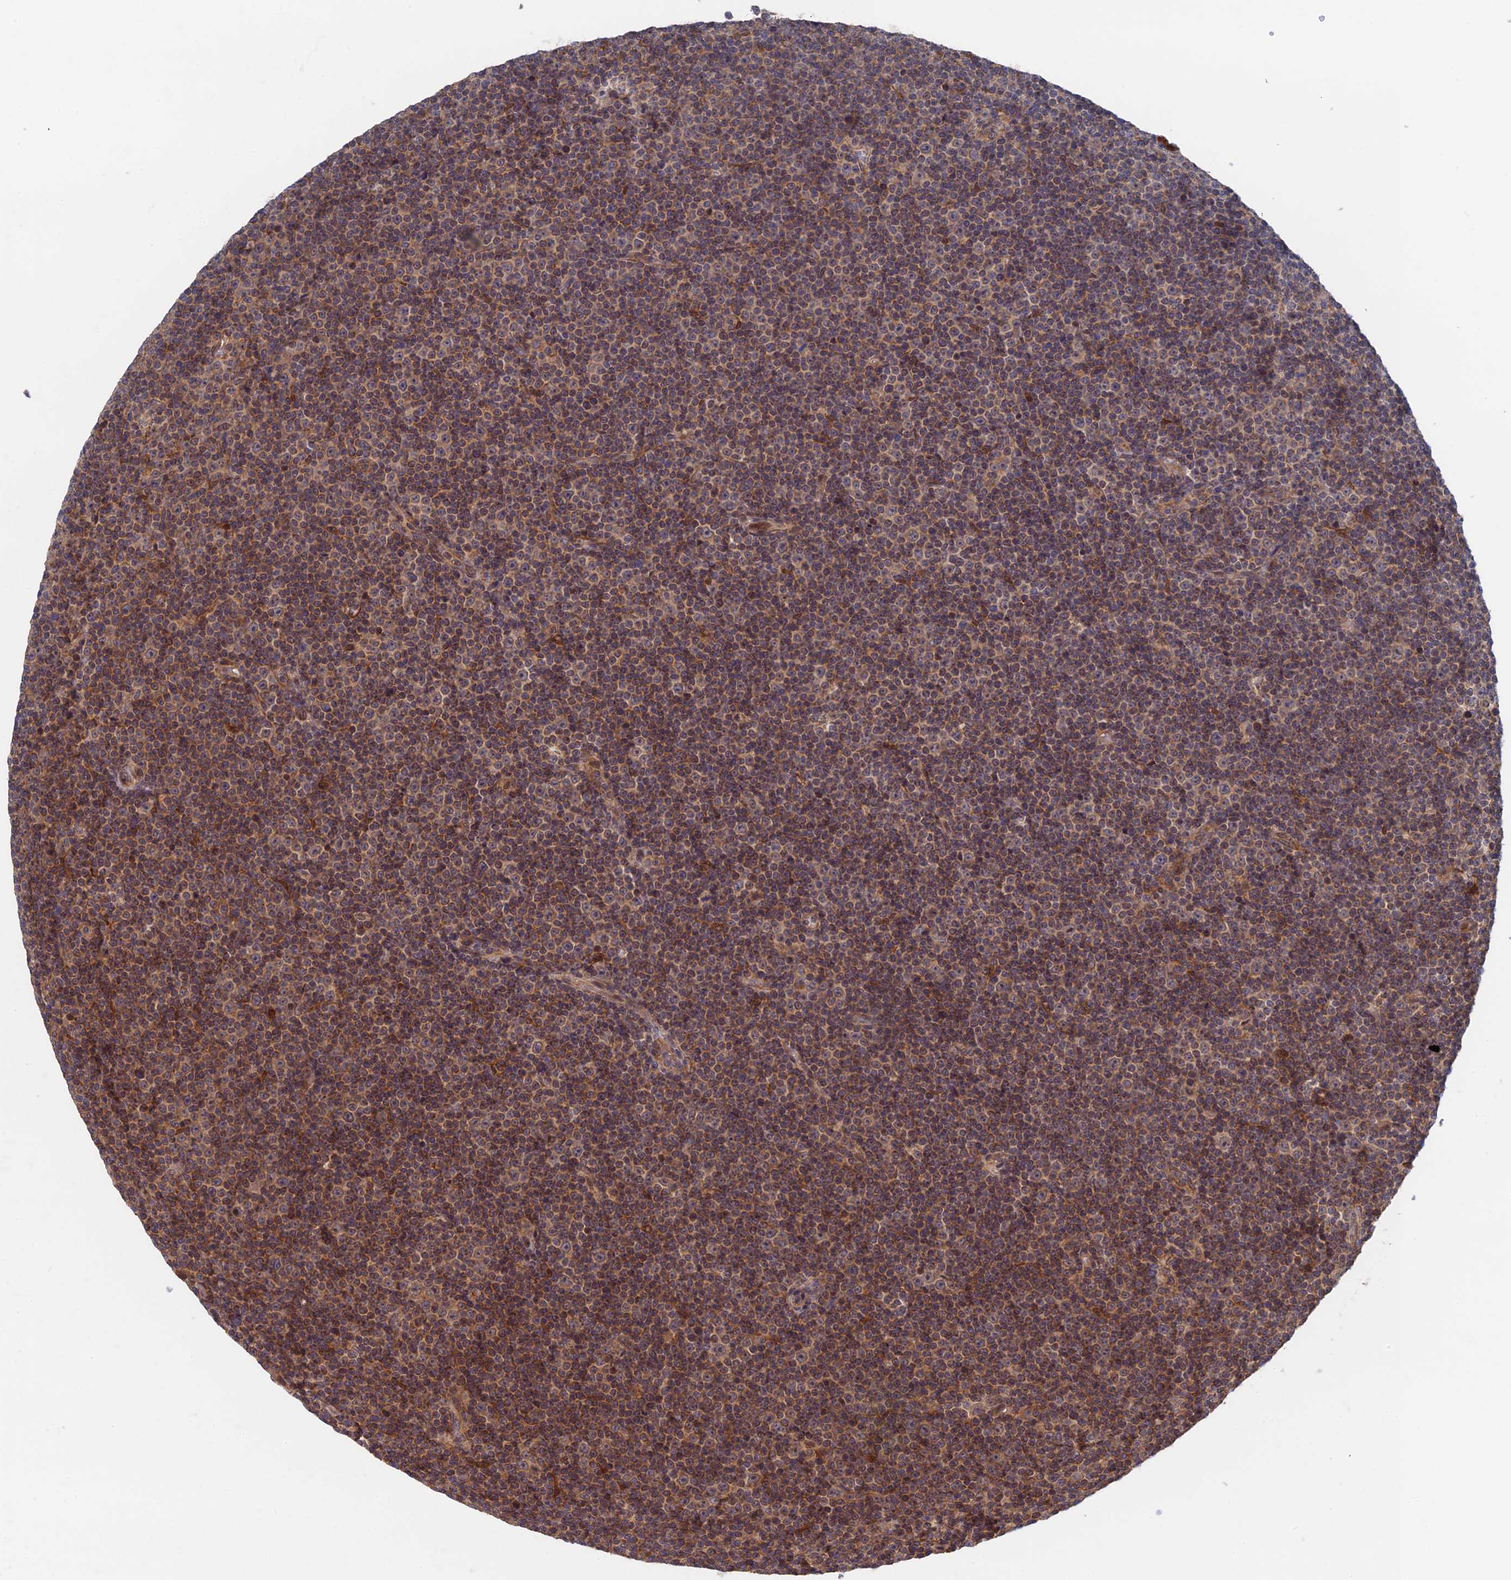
{"staining": {"intensity": "moderate", "quantity": "25%-75%", "location": "cytoplasmic/membranous"}, "tissue": "lymphoma", "cell_type": "Tumor cells", "image_type": "cancer", "snomed": [{"axis": "morphology", "description": "Malignant lymphoma, non-Hodgkin's type, Low grade"}, {"axis": "topography", "description": "Lymph node"}], "caption": "Human malignant lymphoma, non-Hodgkin's type (low-grade) stained with a protein marker reveals moderate staining in tumor cells.", "gene": "ZNF320", "patient": {"sex": "female", "age": 67}}